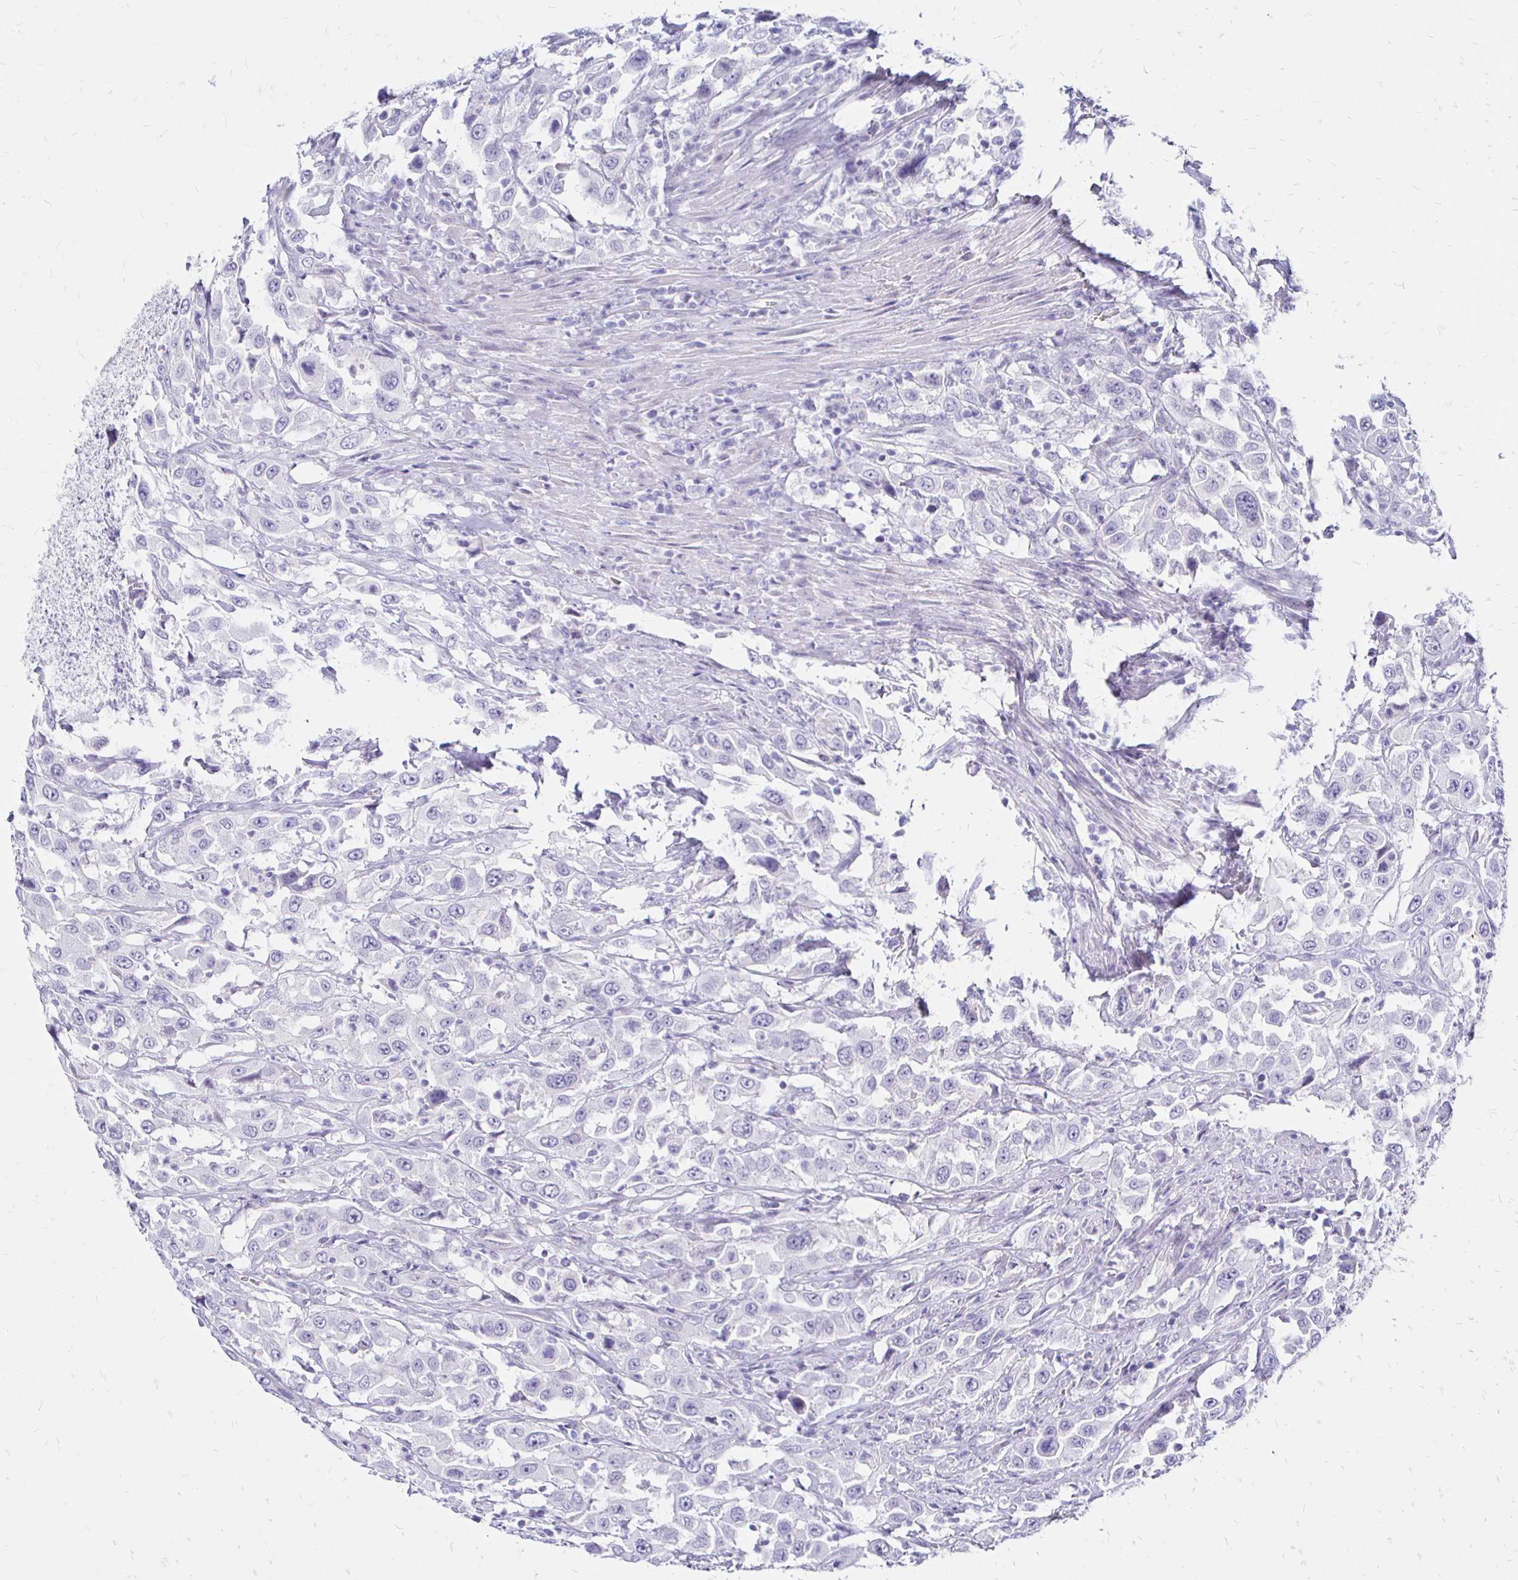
{"staining": {"intensity": "negative", "quantity": "none", "location": "none"}, "tissue": "urothelial cancer", "cell_type": "Tumor cells", "image_type": "cancer", "snomed": [{"axis": "morphology", "description": "Urothelial carcinoma, High grade"}, {"axis": "topography", "description": "Urinary bladder"}], "caption": "Immunohistochemistry (IHC) of urothelial cancer exhibits no staining in tumor cells.", "gene": "IRGC", "patient": {"sex": "male", "age": 61}}